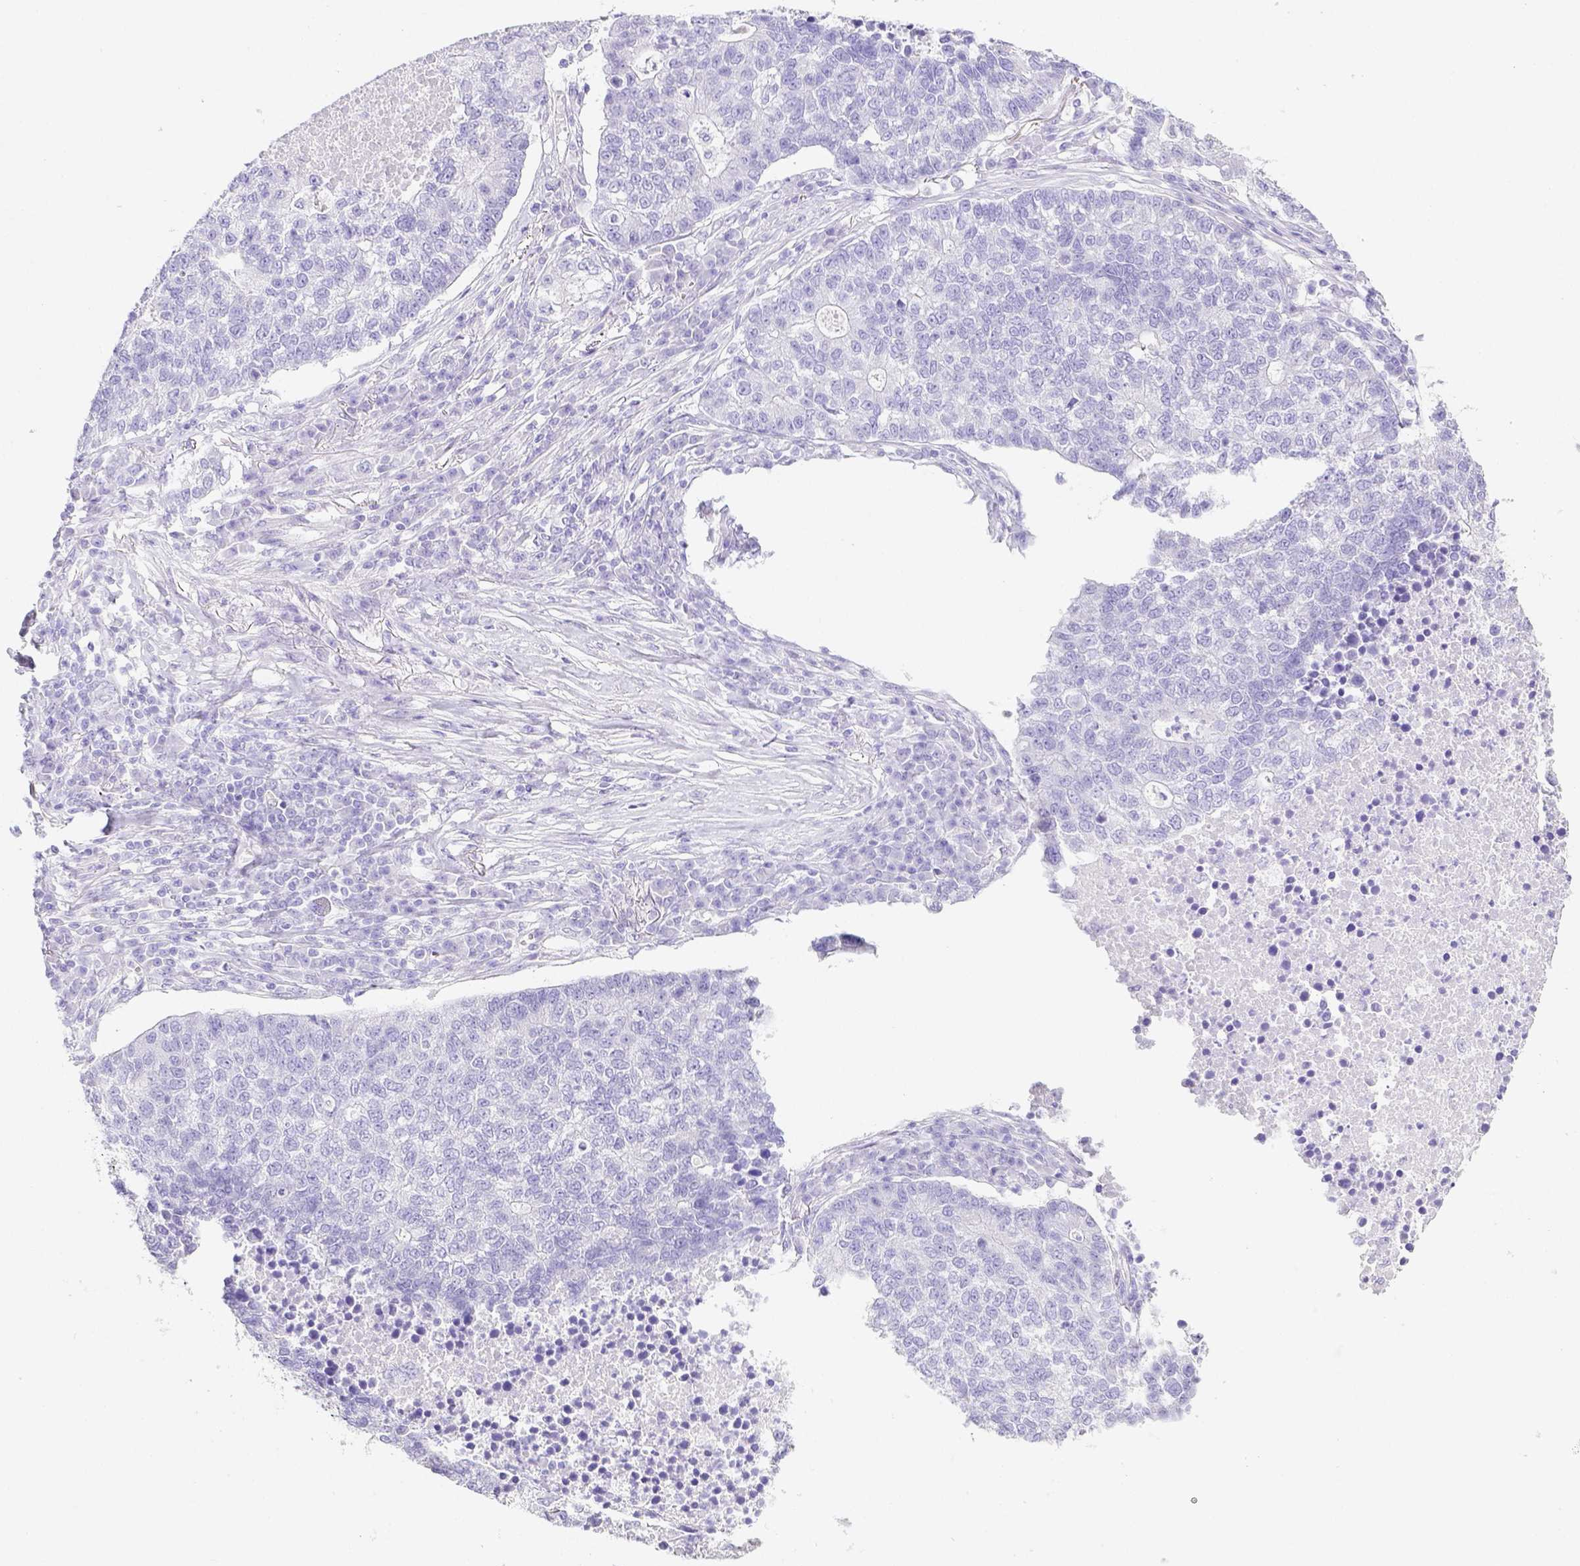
{"staining": {"intensity": "negative", "quantity": "none", "location": "none"}, "tissue": "lung cancer", "cell_type": "Tumor cells", "image_type": "cancer", "snomed": [{"axis": "morphology", "description": "Adenocarcinoma, NOS"}, {"axis": "topography", "description": "Lung"}], "caption": "Tumor cells are negative for brown protein staining in lung adenocarcinoma. (Immunohistochemistry (ihc), brightfield microscopy, high magnification).", "gene": "ARHGAP36", "patient": {"sex": "male", "age": 57}}